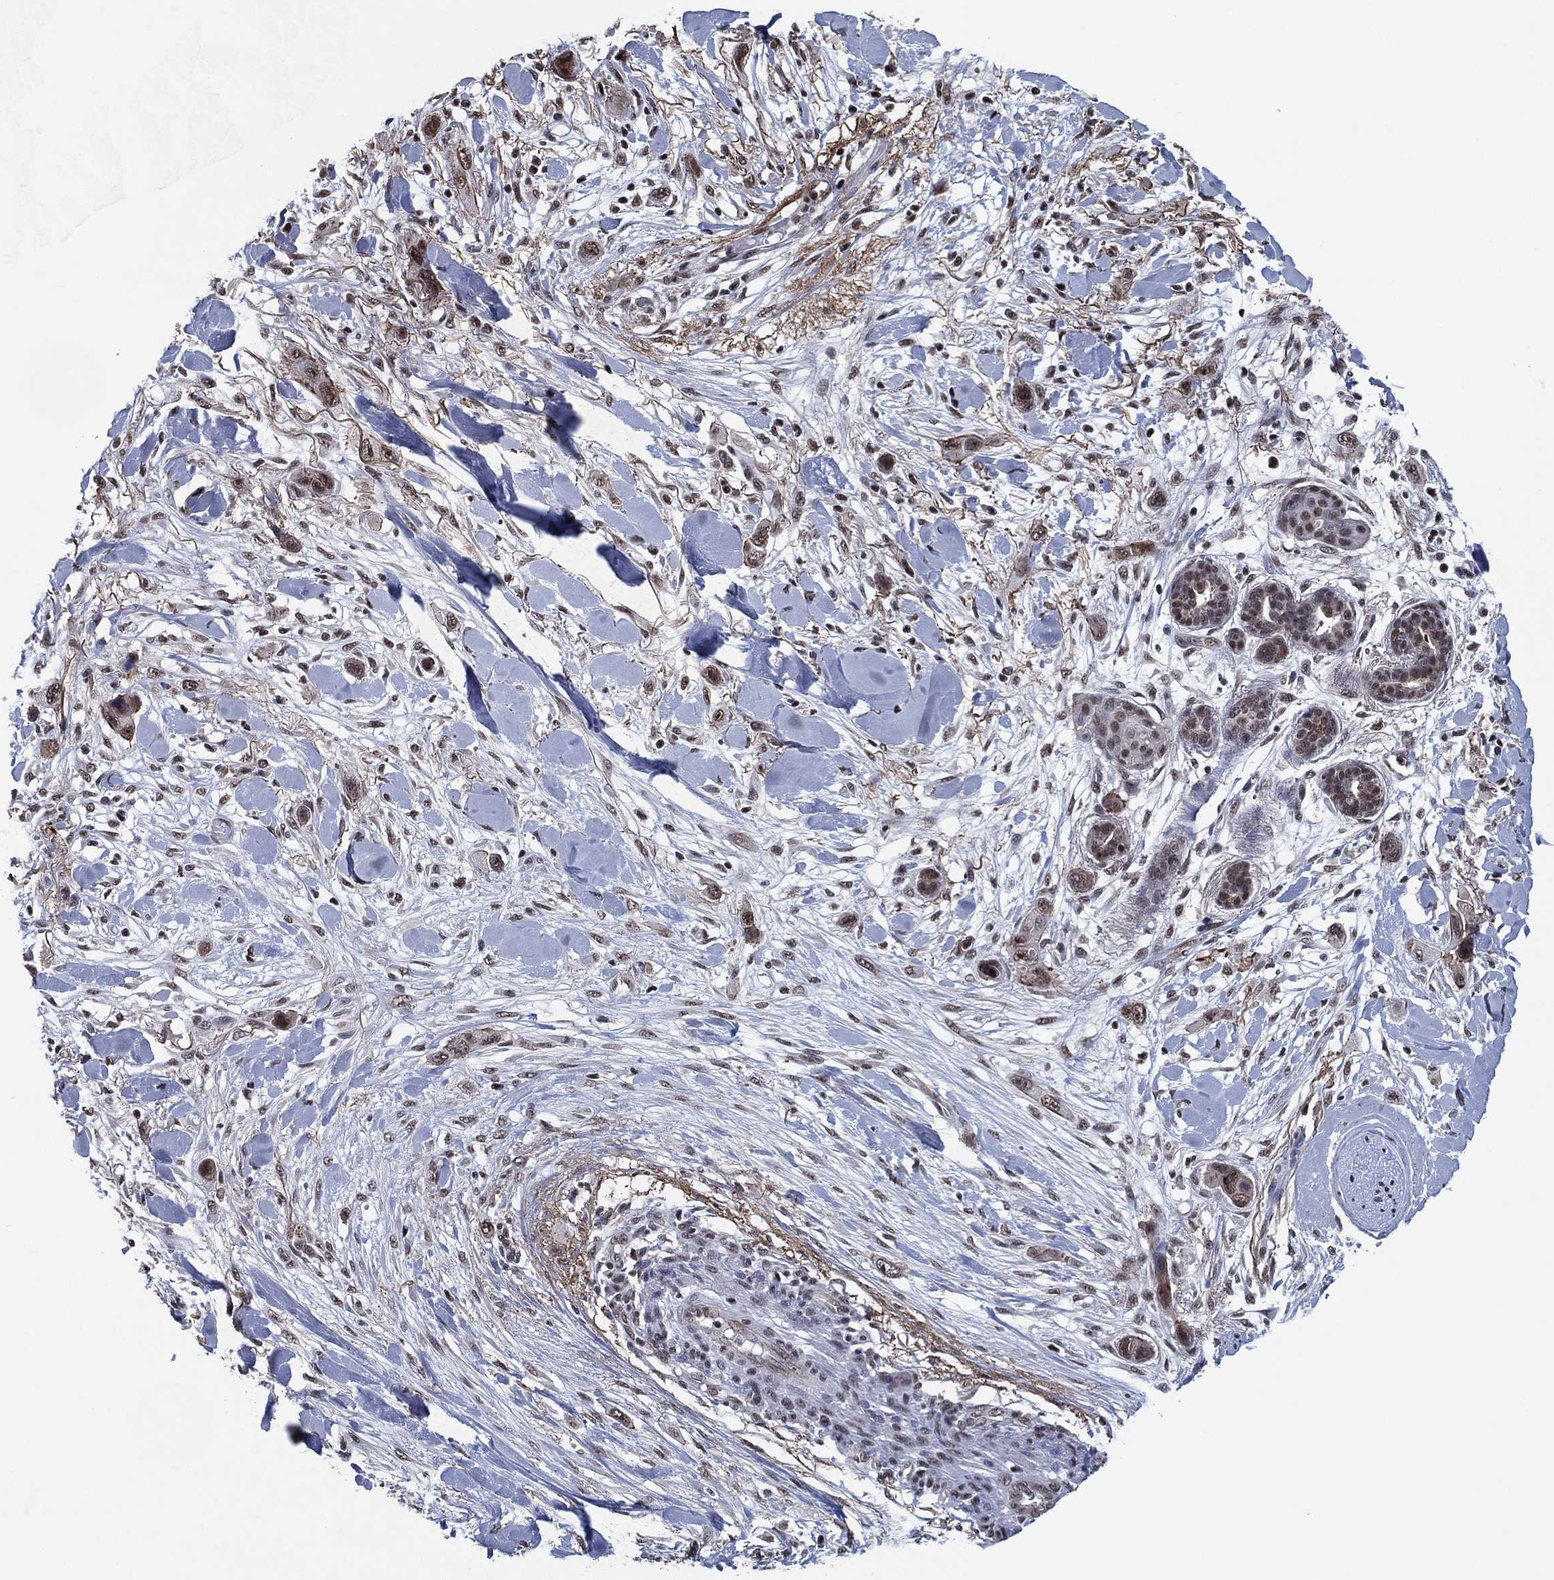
{"staining": {"intensity": "moderate", "quantity": "25%-75%", "location": "nuclear"}, "tissue": "skin cancer", "cell_type": "Tumor cells", "image_type": "cancer", "snomed": [{"axis": "morphology", "description": "Squamous cell carcinoma, NOS"}, {"axis": "topography", "description": "Skin"}], "caption": "Immunohistochemistry micrograph of squamous cell carcinoma (skin) stained for a protein (brown), which displays medium levels of moderate nuclear staining in approximately 25%-75% of tumor cells.", "gene": "ZBTB42", "patient": {"sex": "male", "age": 79}}